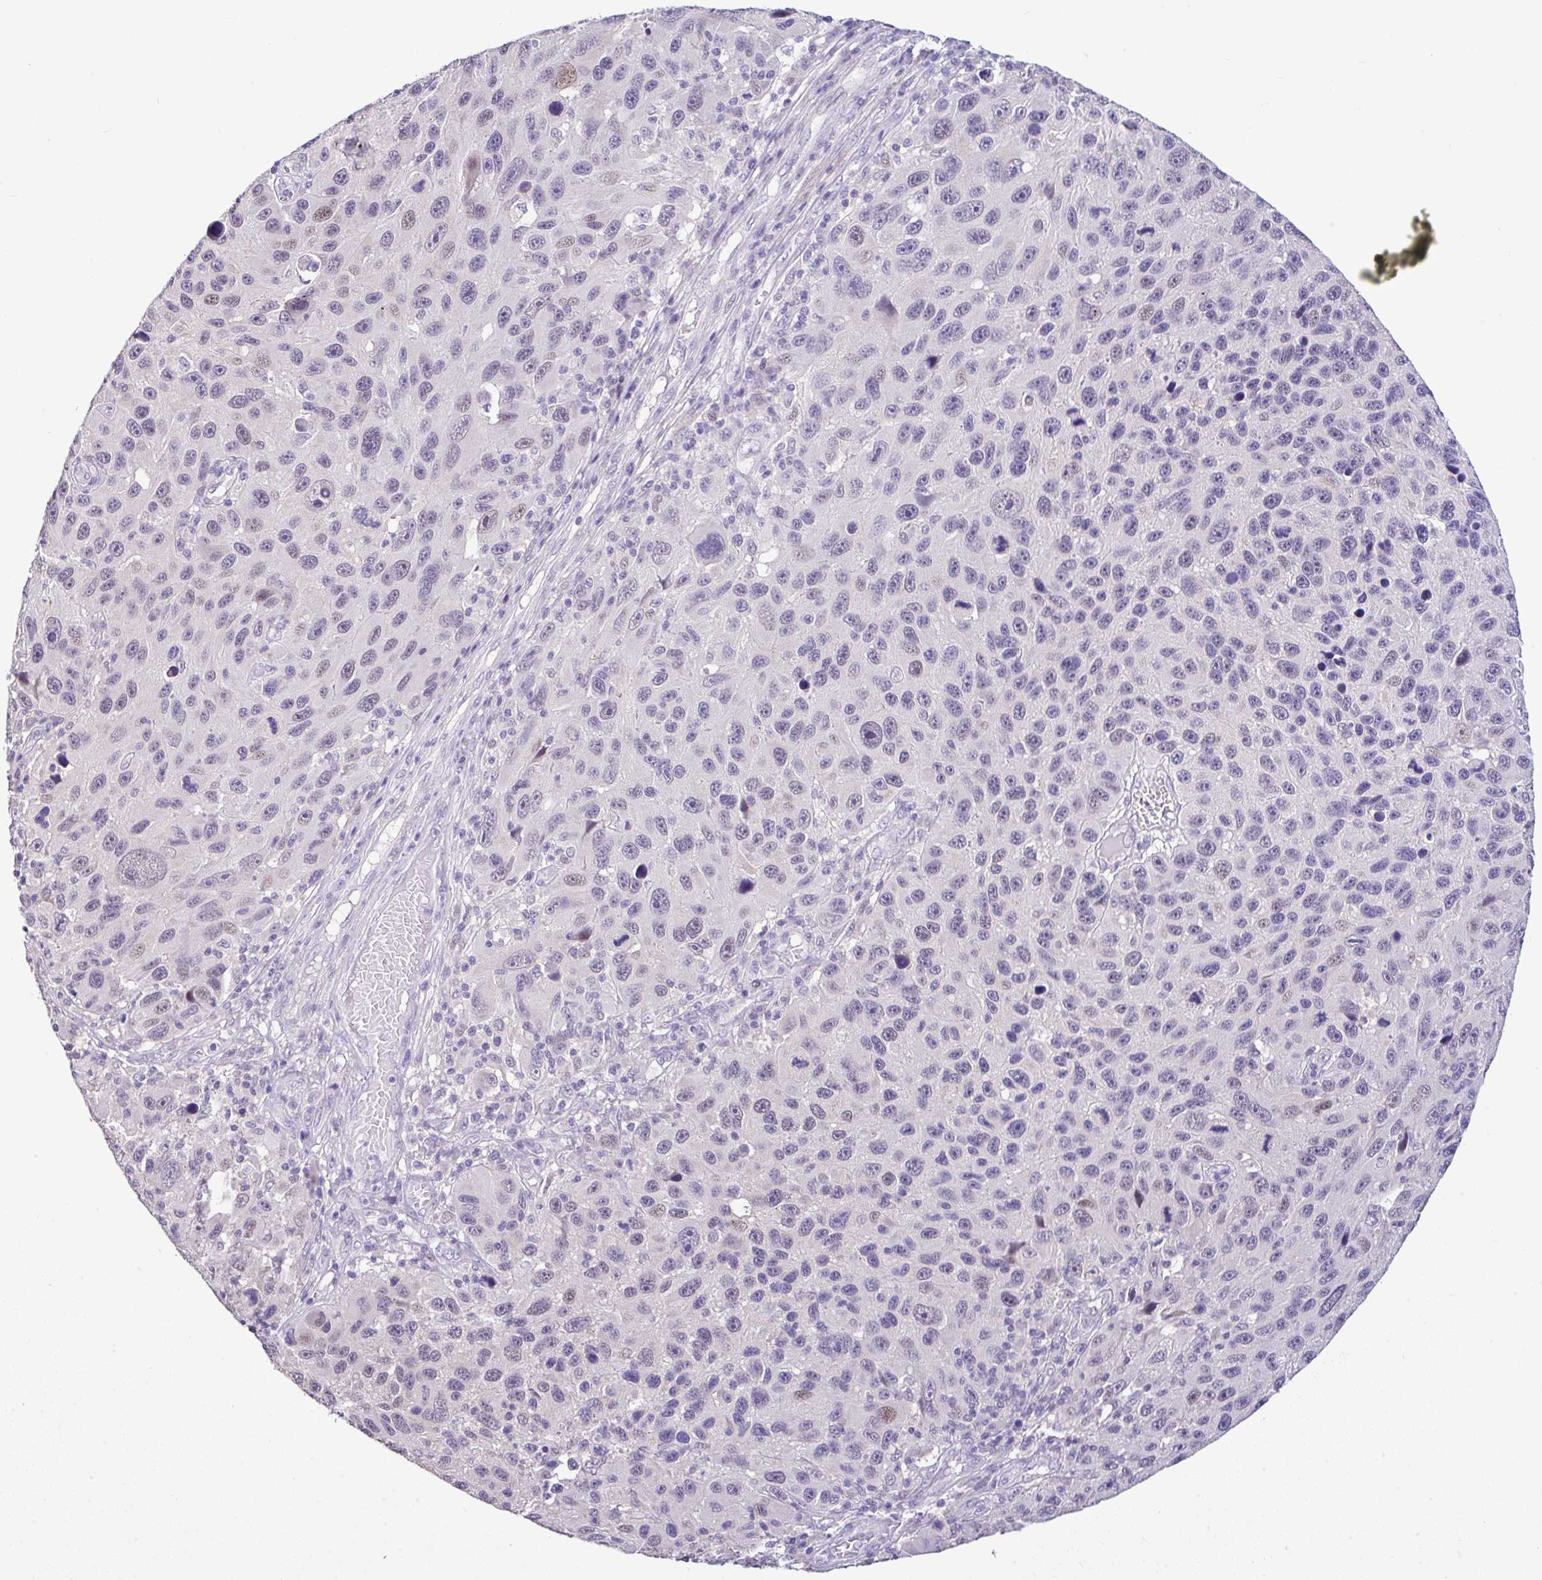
{"staining": {"intensity": "weak", "quantity": "25%-75%", "location": "nuclear"}, "tissue": "melanoma", "cell_type": "Tumor cells", "image_type": "cancer", "snomed": [{"axis": "morphology", "description": "Malignant melanoma, NOS"}, {"axis": "topography", "description": "Skin"}], "caption": "Immunohistochemical staining of malignant melanoma exhibits low levels of weak nuclear protein positivity in approximately 25%-75% of tumor cells.", "gene": "CTU1", "patient": {"sex": "male", "age": 53}}